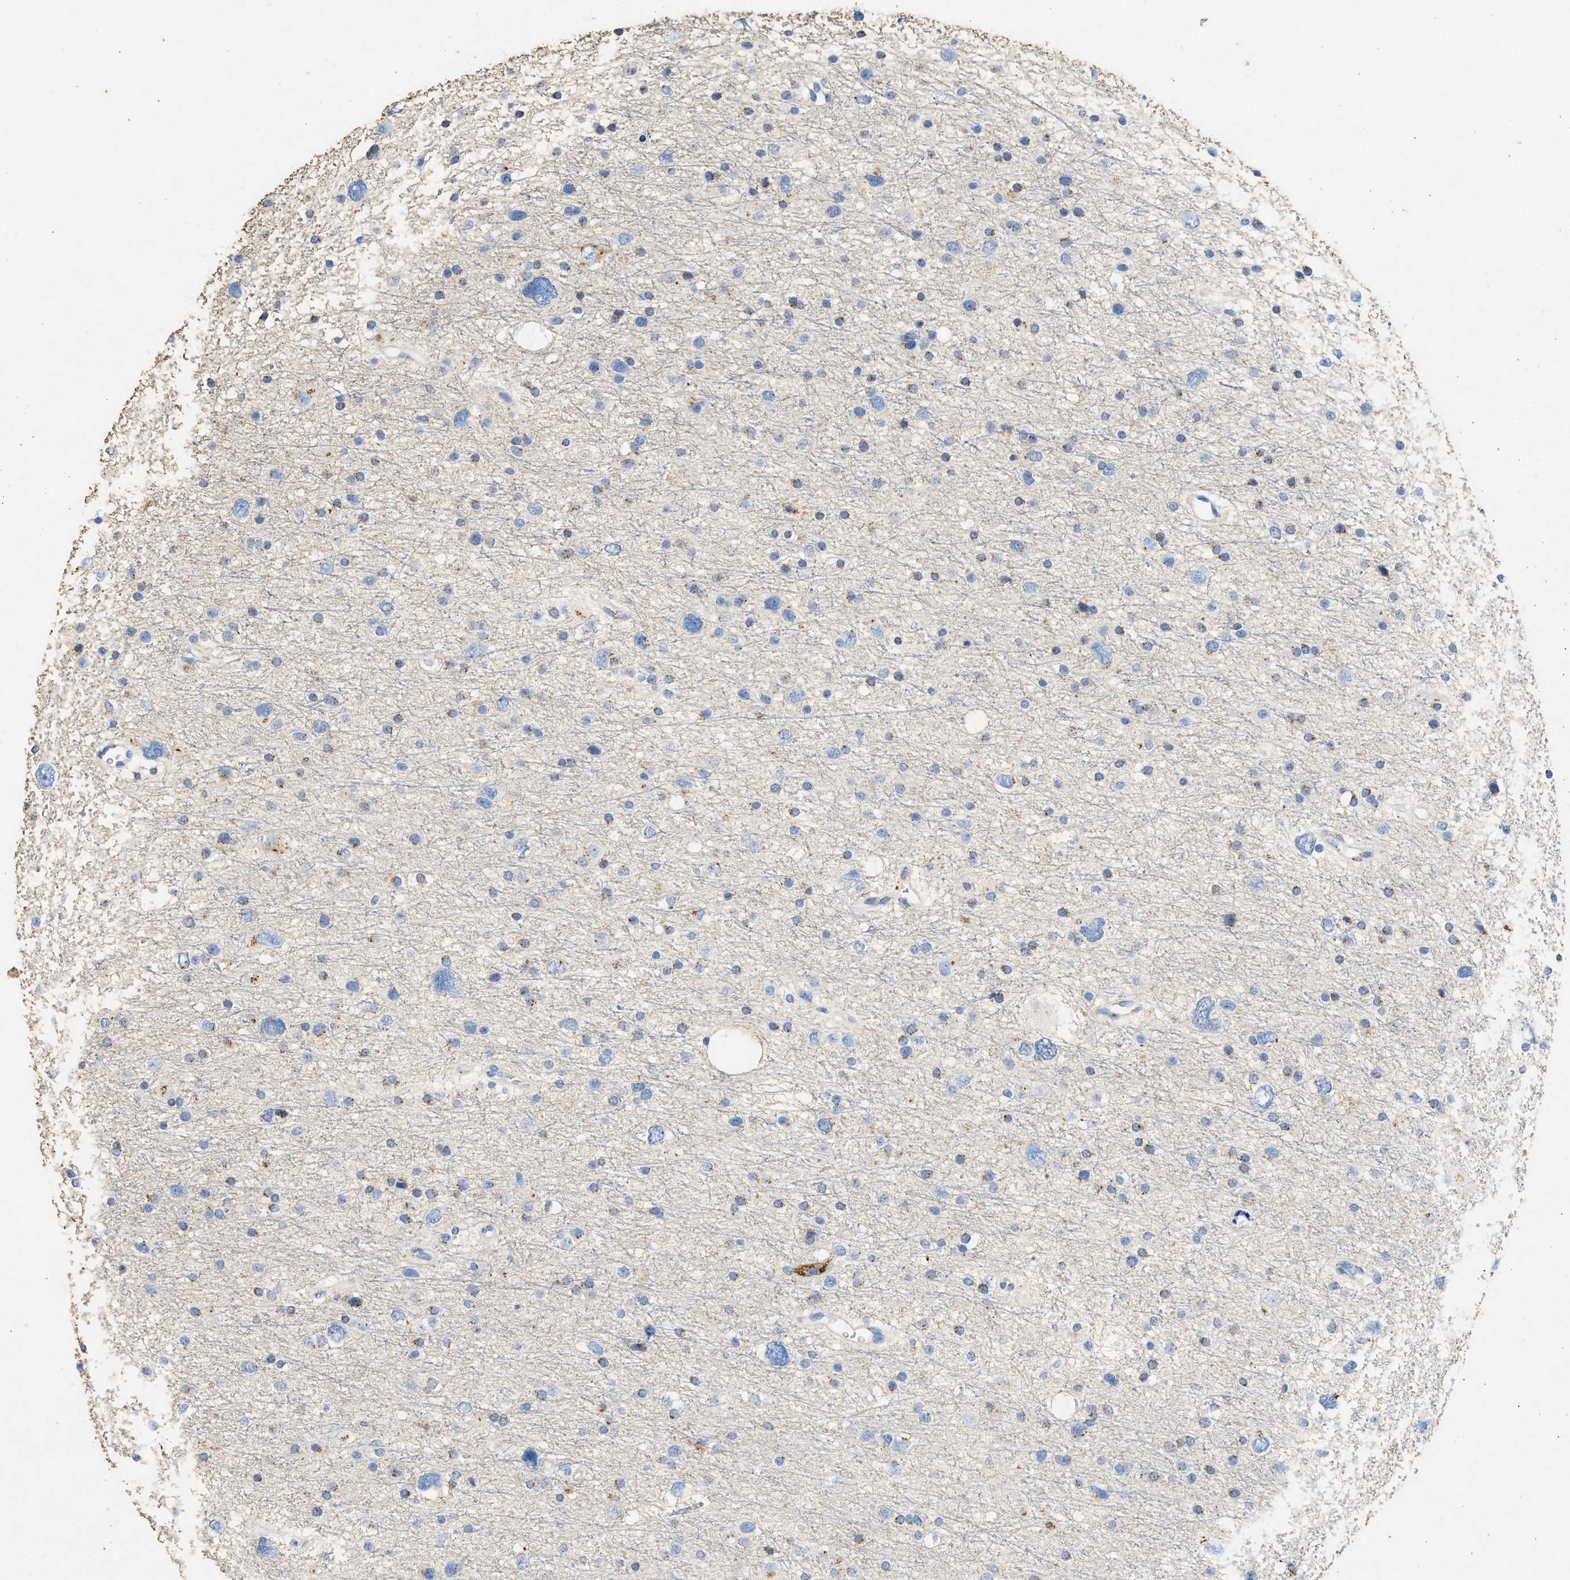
{"staining": {"intensity": "moderate", "quantity": "<25%", "location": "cytoplasmic/membranous"}, "tissue": "glioma", "cell_type": "Tumor cells", "image_type": "cancer", "snomed": [{"axis": "morphology", "description": "Glioma, malignant, Low grade"}, {"axis": "topography", "description": "Brain"}], "caption": "Protein analysis of malignant glioma (low-grade) tissue demonstrates moderate cytoplasmic/membranous positivity in approximately <25% of tumor cells. Ihc stains the protein in brown and the nuclei are stained blue.", "gene": "IPO8", "patient": {"sex": "female", "age": 37}}